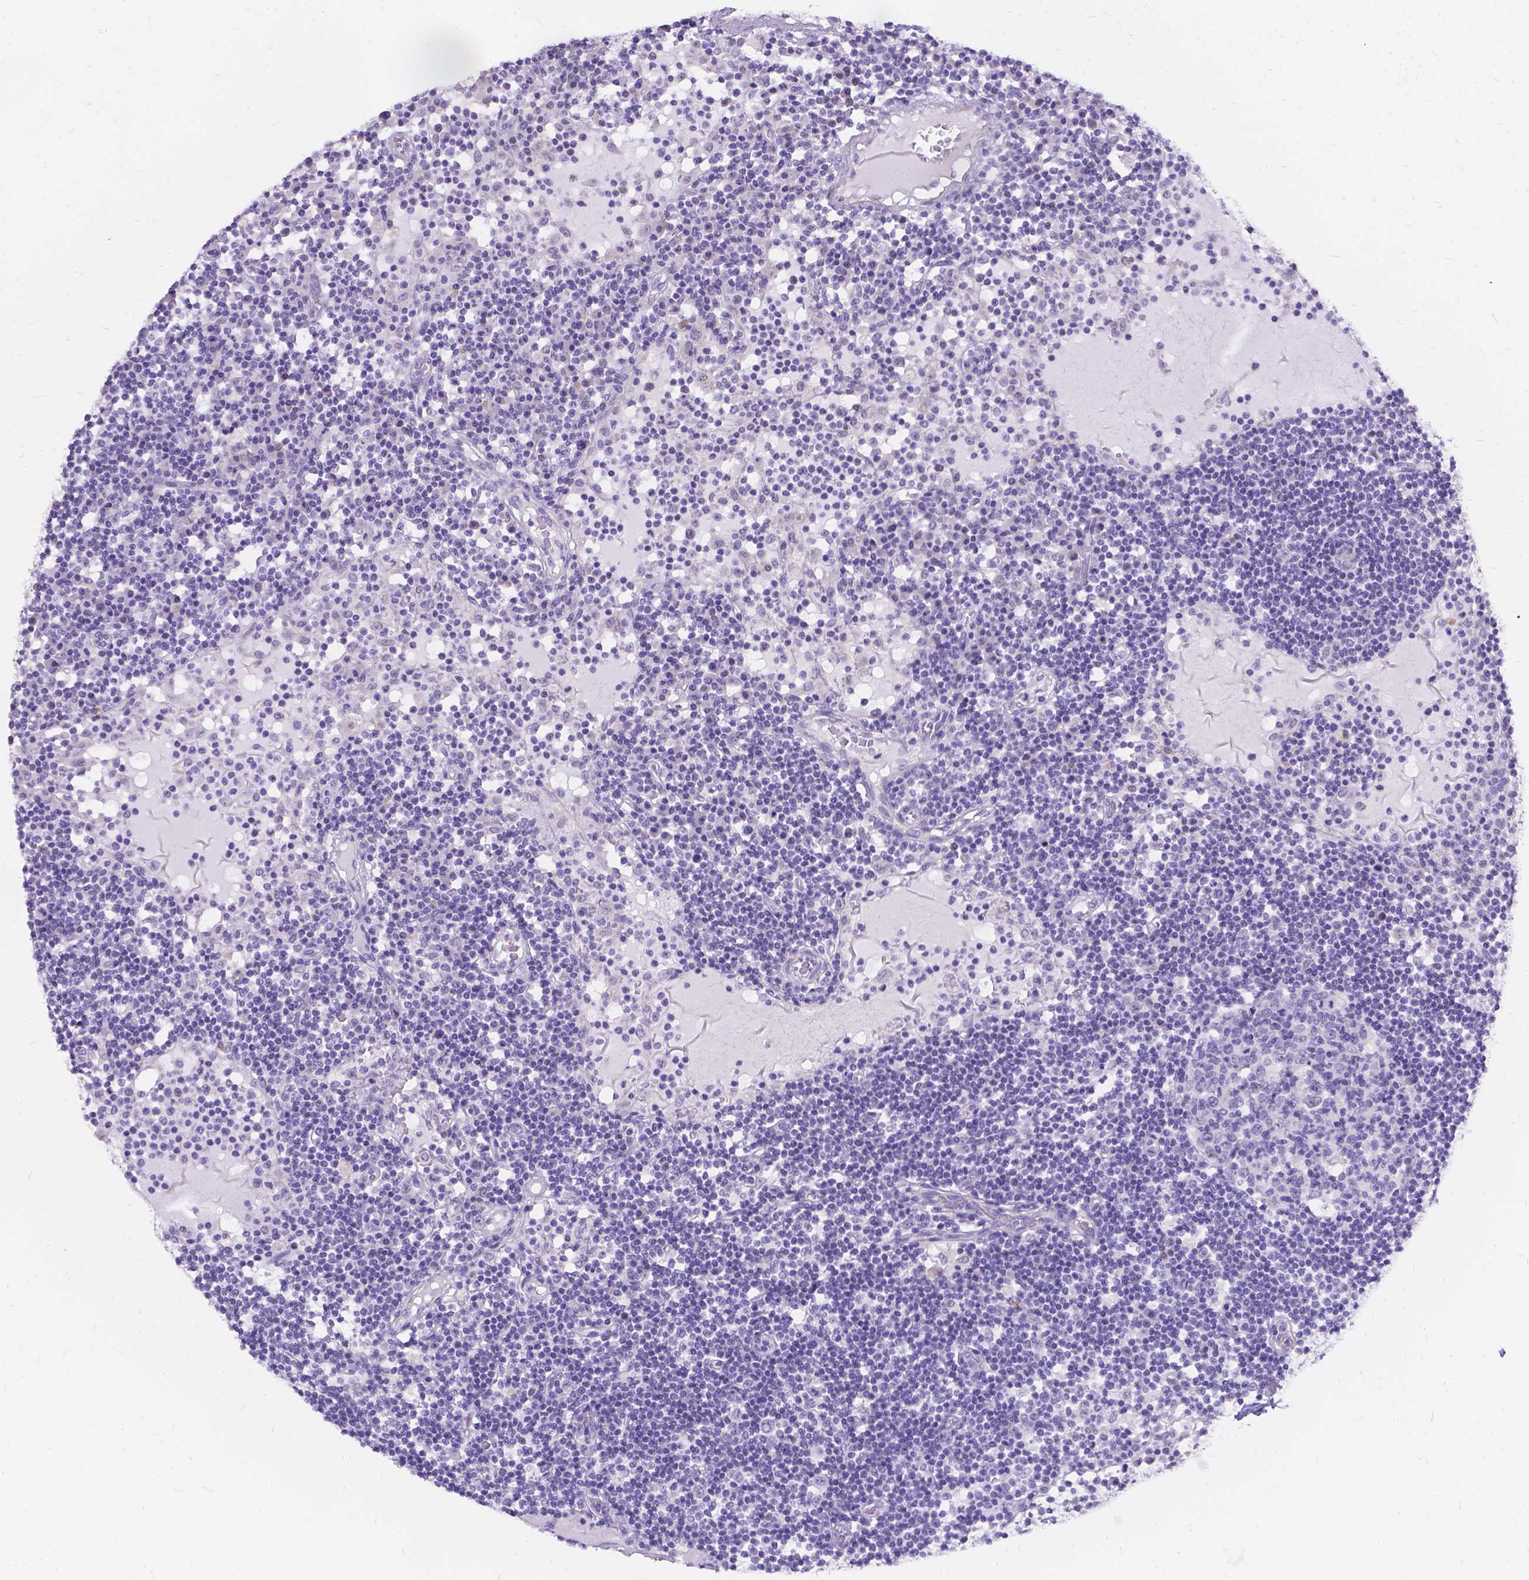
{"staining": {"intensity": "negative", "quantity": "none", "location": "none"}, "tissue": "lymph node", "cell_type": "Germinal center cells", "image_type": "normal", "snomed": [{"axis": "morphology", "description": "Normal tissue, NOS"}, {"axis": "topography", "description": "Lymph node"}], "caption": "Normal lymph node was stained to show a protein in brown. There is no significant expression in germinal center cells. (Immunohistochemistry (ihc), brightfield microscopy, high magnification).", "gene": "PALS1", "patient": {"sex": "female", "age": 72}}